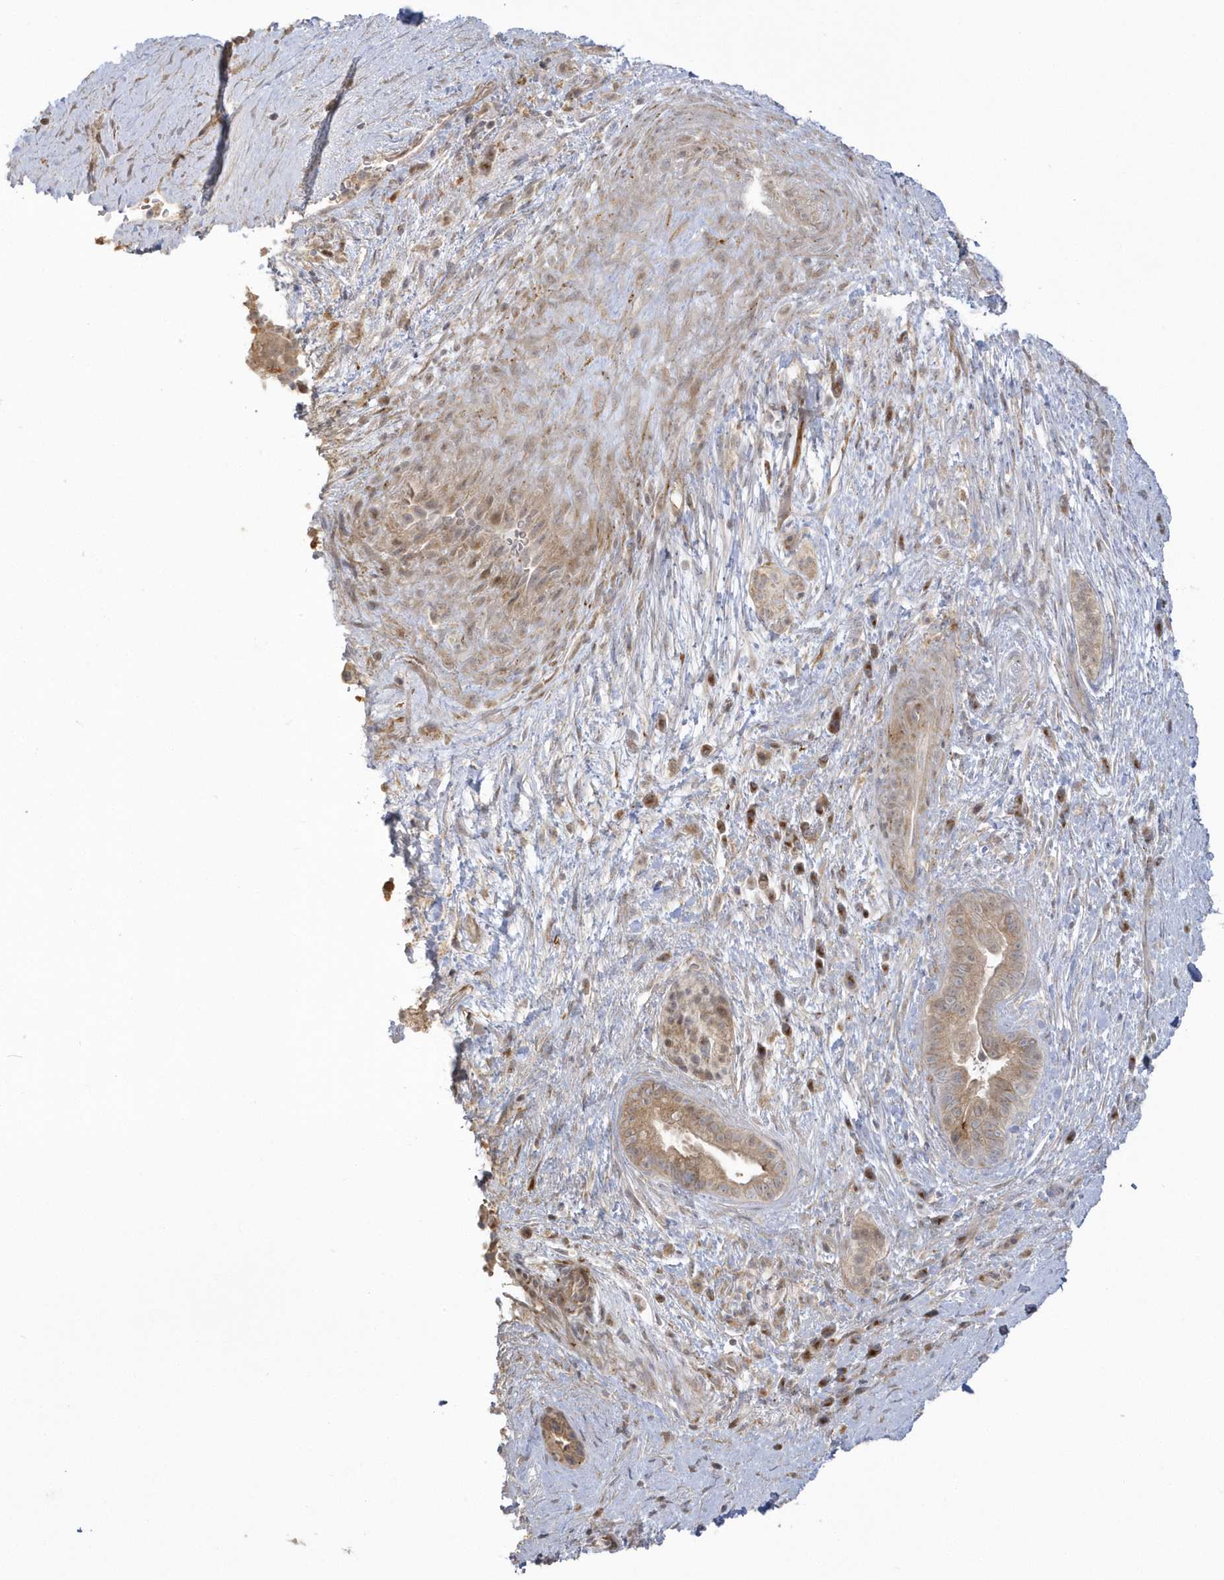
{"staining": {"intensity": "moderate", "quantity": ">75%", "location": "cytoplasmic/membranous,nuclear"}, "tissue": "pancreatic cancer", "cell_type": "Tumor cells", "image_type": "cancer", "snomed": [{"axis": "morphology", "description": "Adenocarcinoma, NOS"}, {"axis": "topography", "description": "Pancreas"}], "caption": "IHC of pancreatic adenocarcinoma exhibits medium levels of moderate cytoplasmic/membranous and nuclear staining in about >75% of tumor cells.", "gene": "NAF1", "patient": {"sex": "male", "age": 63}}